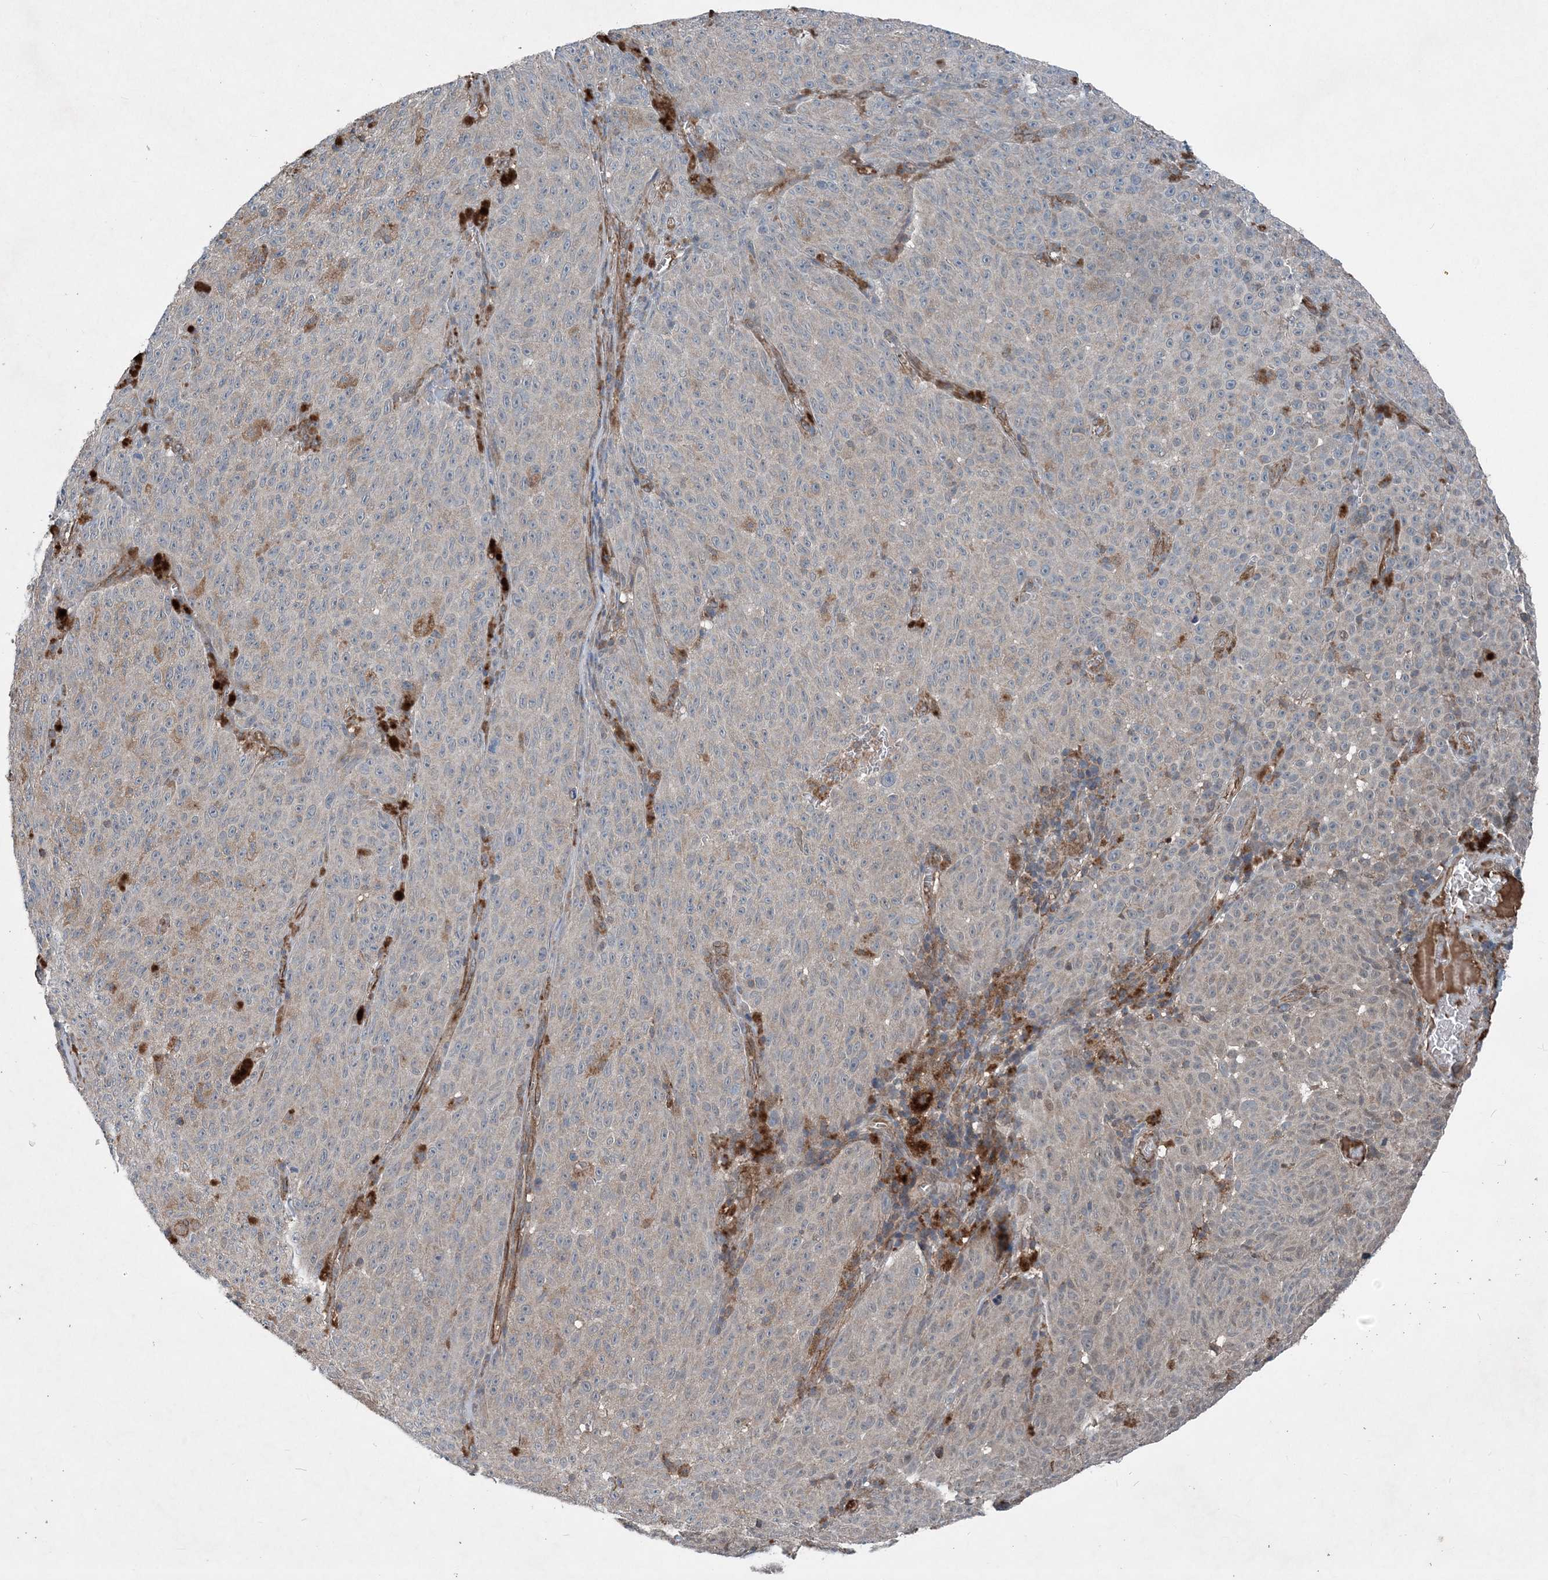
{"staining": {"intensity": "weak", "quantity": "<25%", "location": "cytoplasmic/membranous"}, "tissue": "melanoma", "cell_type": "Tumor cells", "image_type": "cancer", "snomed": [{"axis": "morphology", "description": "Malignant melanoma, NOS"}, {"axis": "topography", "description": "Skin"}], "caption": "Tumor cells are negative for brown protein staining in malignant melanoma.", "gene": "NDUFA2", "patient": {"sex": "female", "age": 82}}